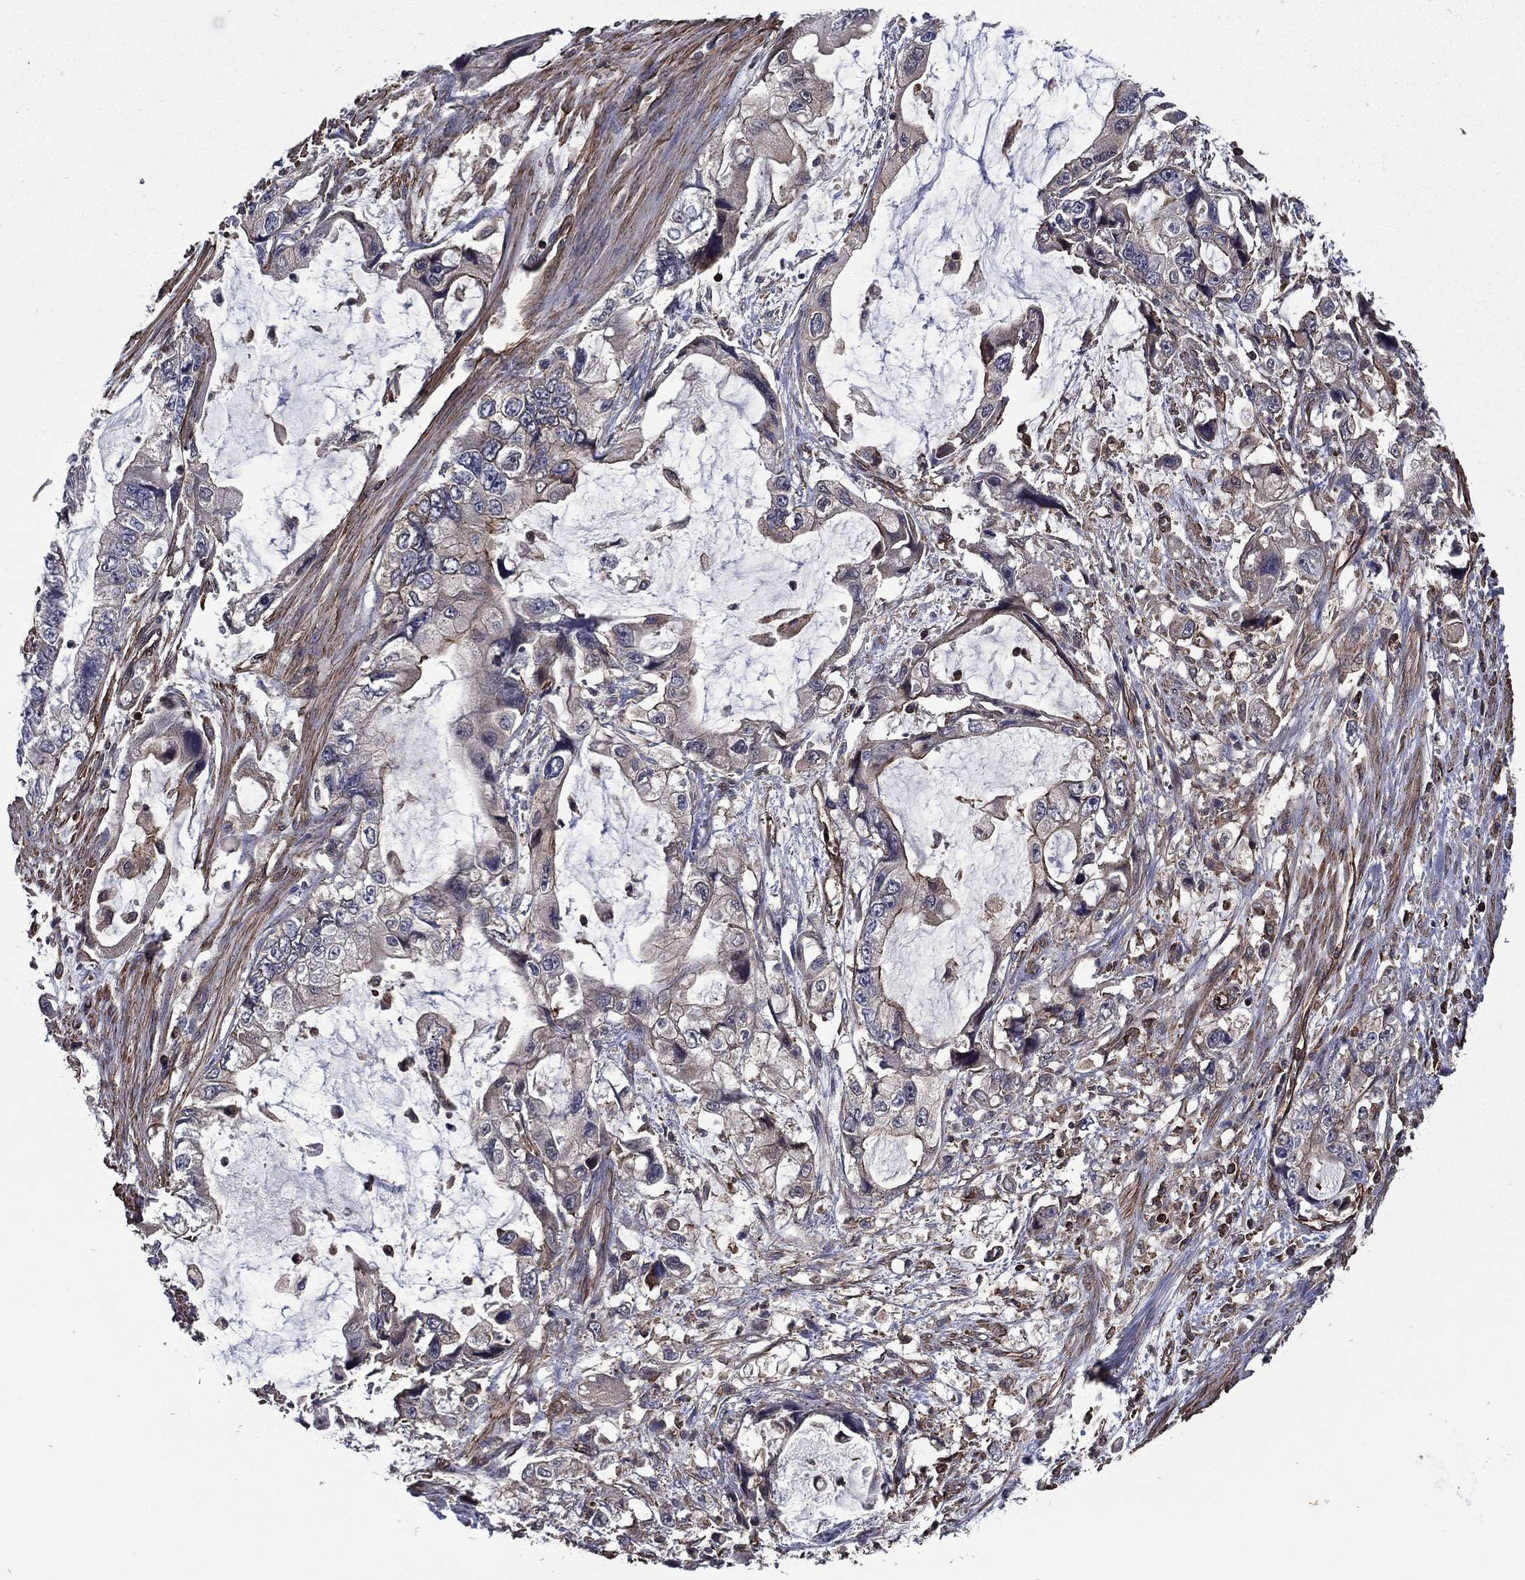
{"staining": {"intensity": "moderate", "quantity": "<25%", "location": "cytoplasmic/membranous"}, "tissue": "stomach cancer", "cell_type": "Tumor cells", "image_type": "cancer", "snomed": [{"axis": "morphology", "description": "Adenocarcinoma, NOS"}, {"axis": "topography", "description": "Pancreas"}, {"axis": "topography", "description": "Stomach, upper"}, {"axis": "topography", "description": "Stomach"}], "caption": "The immunohistochemical stain labels moderate cytoplasmic/membranous expression in tumor cells of stomach cancer tissue.", "gene": "PLPP3", "patient": {"sex": "male", "age": 77}}